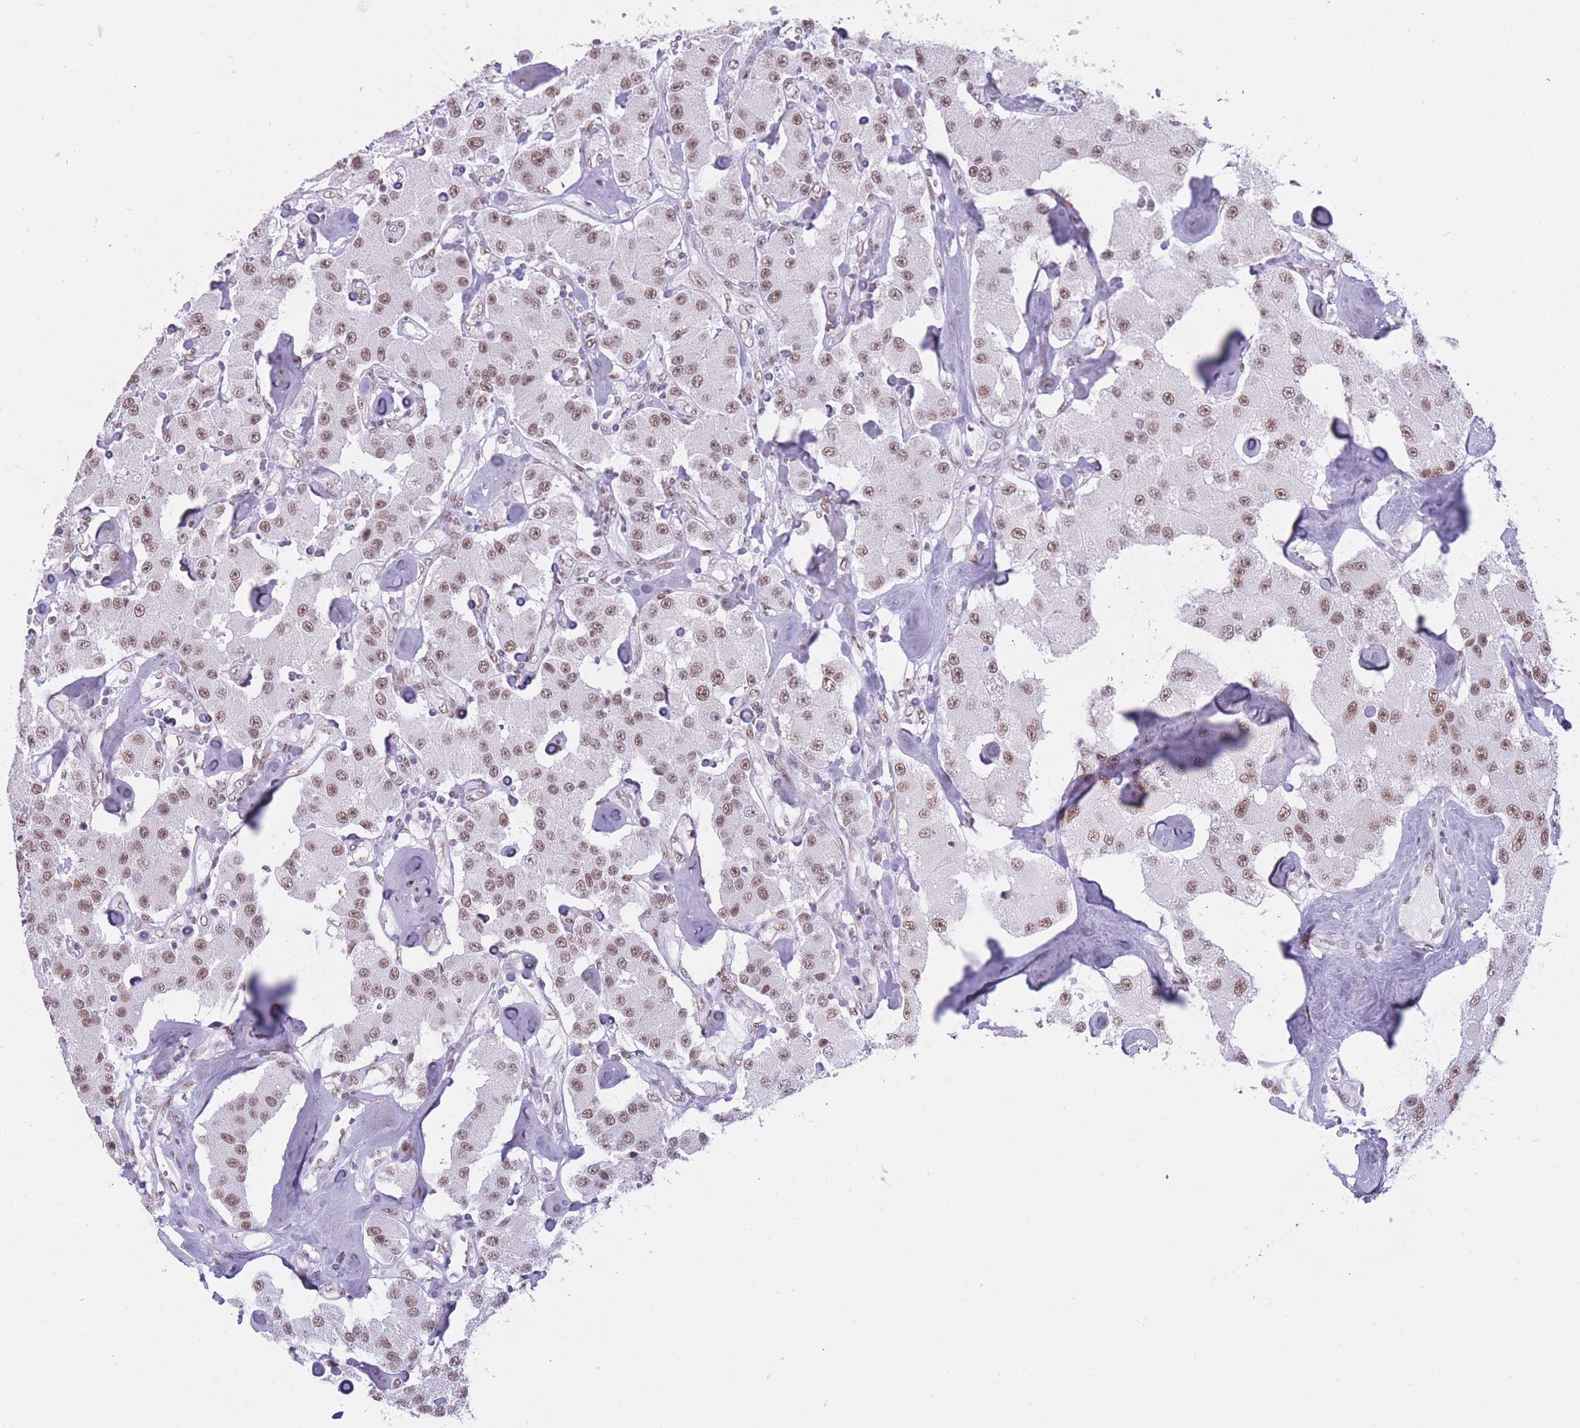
{"staining": {"intensity": "moderate", "quantity": ">75%", "location": "nuclear"}, "tissue": "carcinoid", "cell_type": "Tumor cells", "image_type": "cancer", "snomed": [{"axis": "morphology", "description": "Carcinoid, malignant, NOS"}, {"axis": "topography", "description": "Pancreas"}], "caption": "Protein staining reveals moderate nuclear staining in approximately >75% of tumor cells in malignant carcinoid.", "gene": "HNRNPUL1", "patient": {"sex": "male", "age": 41}}